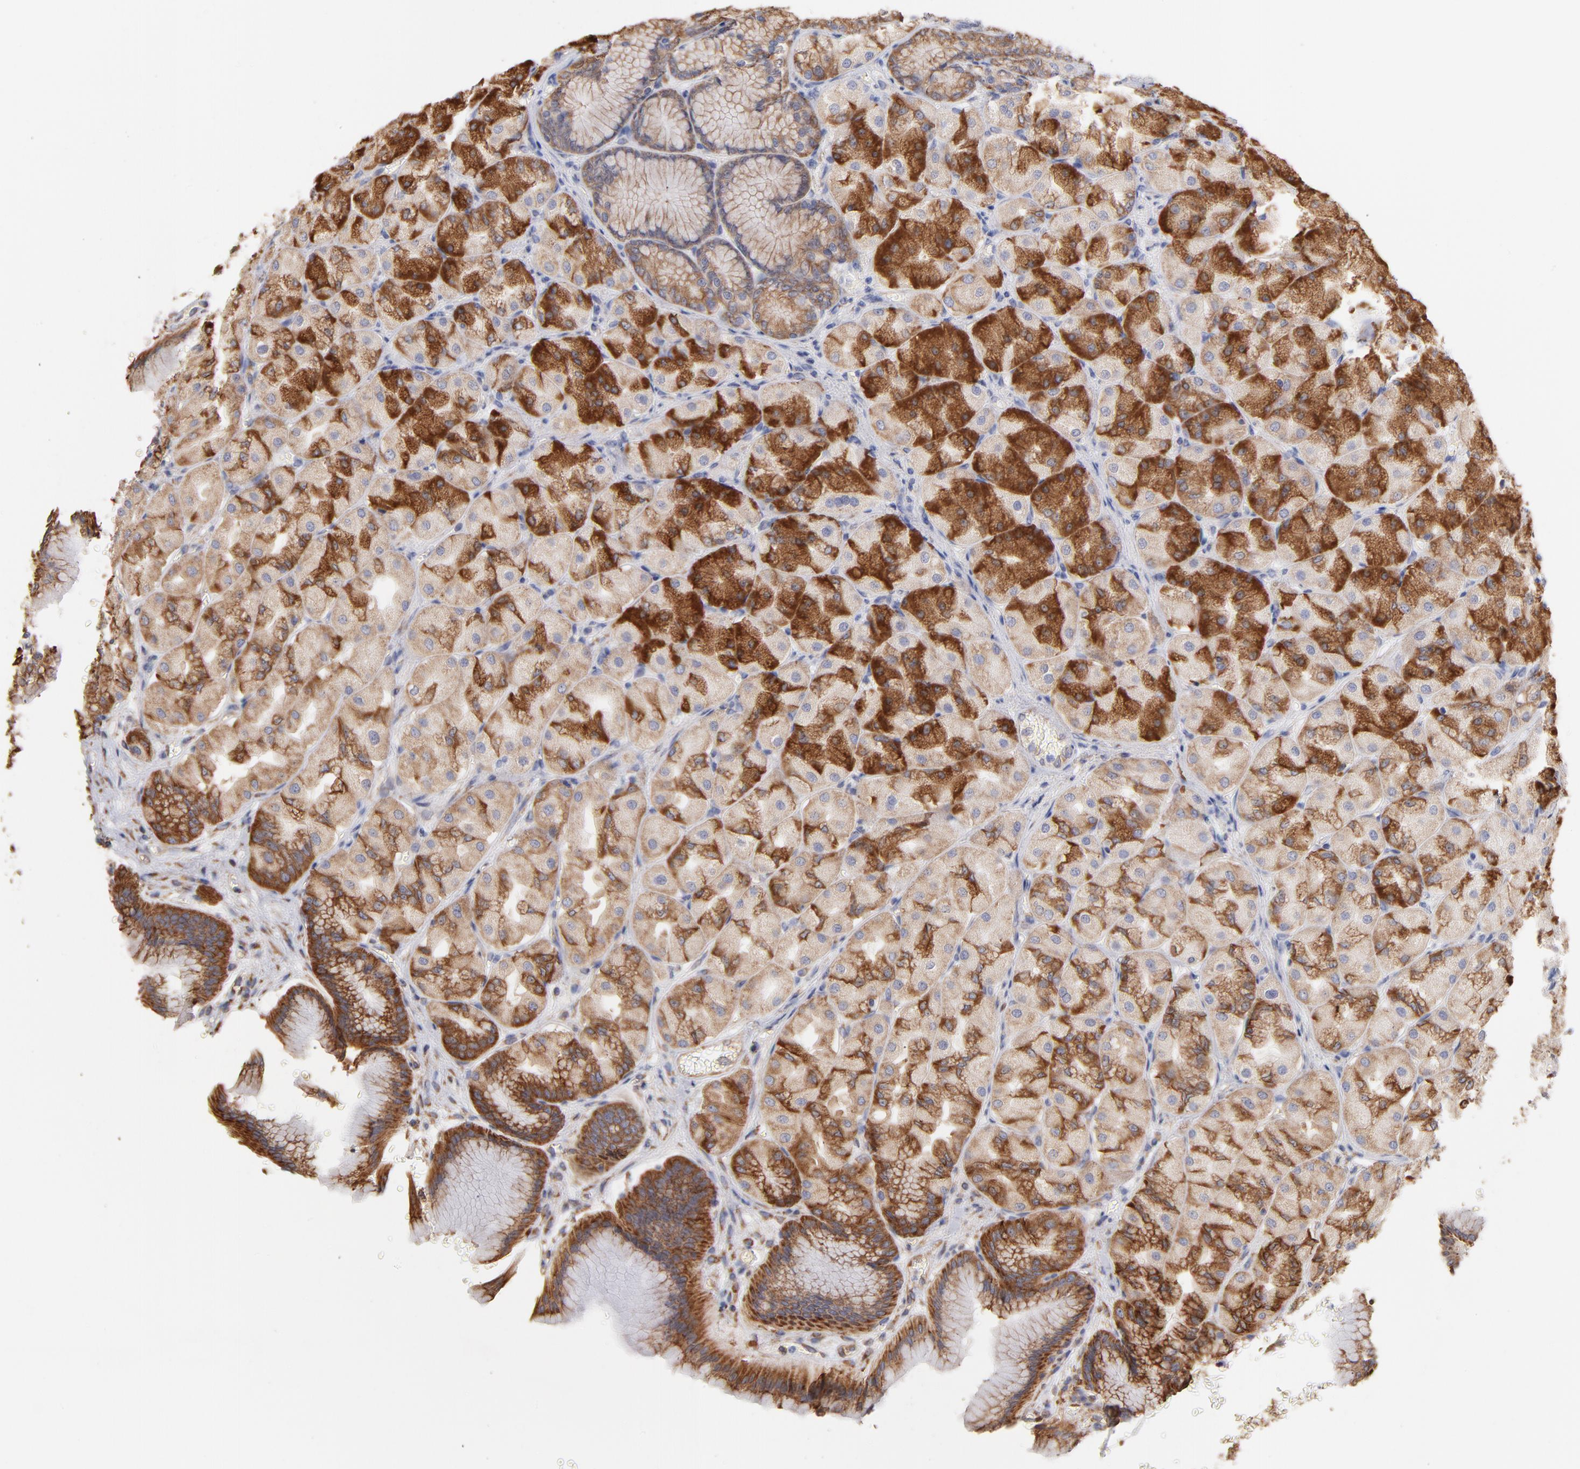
{"staining": {"intensity": "strong", "quantity": "25%-75%", "location": "cytoplasmic/membranous"}, "tissue": "stomach", "cell_type": "Glandular cells", "image_type": "normal", "snomed": [{"axis": "morphology", "description": "Normal tissue, NOS"}, {"axis": "morphology", "description": "Adenocarcinoma, NOS"}, {"axis": "topography", "description": "Stomach"}, {"axis": "topography", "description": "Stomach, lower"}], "caption": "An immunohistochemistry photomicrograph of normal tissue is shown. Protein staining in brown highlights strong cytoplasmic/membranous positivity in stomach within glandular cells.", "gene": "RPL9", "patient": {"sex": "female", "age": 65}}